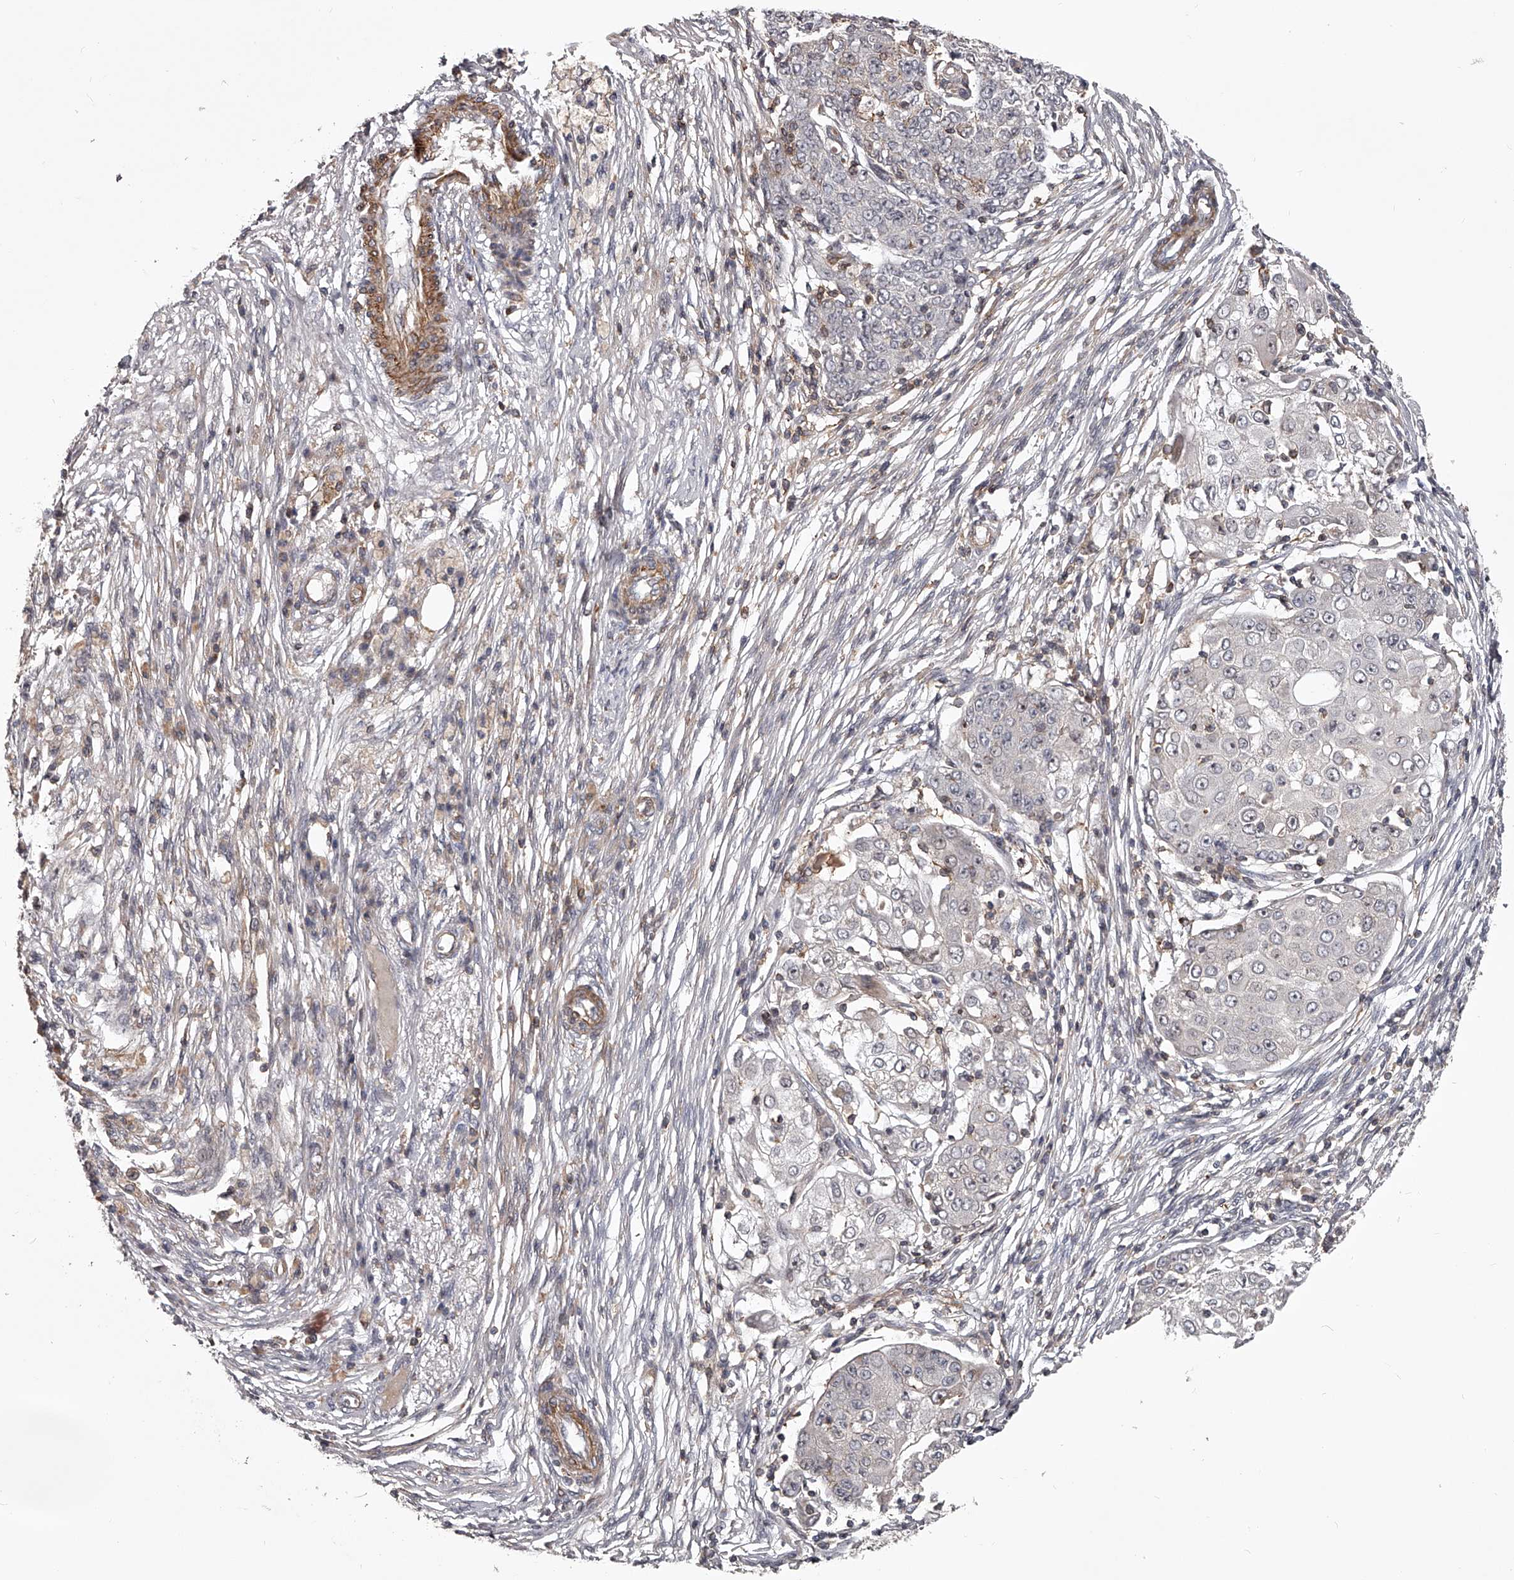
{"staining": {"intensity": "negative", "quantity": "none", "location": "none"}, "tissue": "ovarian cancer", "cell_type": "Tumor cells", "image_type": "cancer", "snomed": [{"axis": "morphology", "description": "Carcinoma, endometroid"}, {"axis": "topography", "description": "Ovary"}], "caption": "Tumor cells show no significant expression in ovarian cancer (endometroid carcinoma). (Stains: DAB (3,3'-diaminobenzidine) immunohistochemistry with hematoxylin counter stain, Microscopy: brightfield microscopy at high magnification).", "gene": "RRP36", "patient": {"sex": "female", "age": 42}}